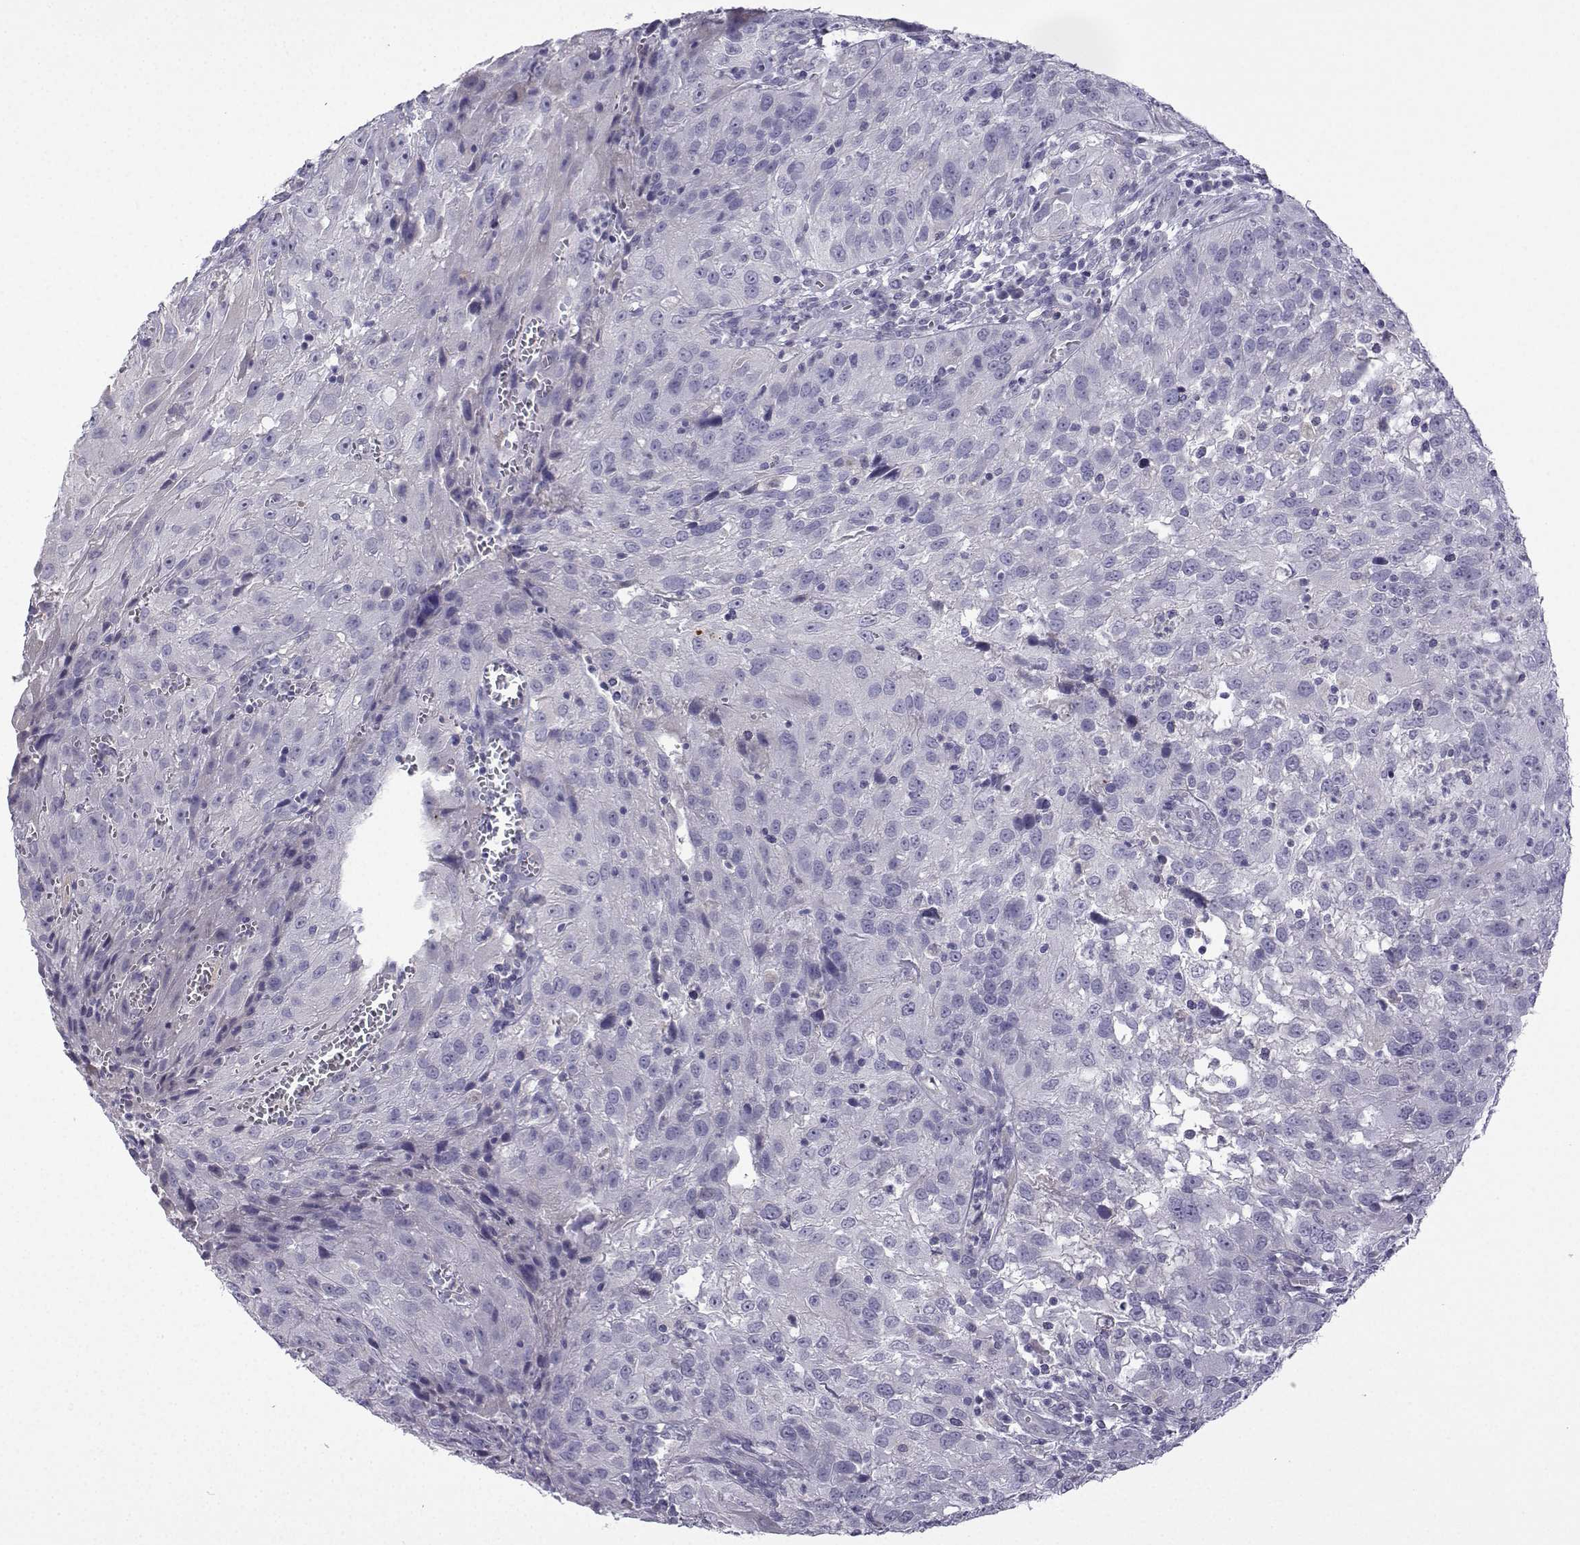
{"staining": {"intensity": "negative", "quantity": "none", "location": "none"}, "tissue": "cervical cancer", "cell_type": "Tumor cells", "image_type": "cancer", "snomed": [{"axis": "morphology", "description": "Squamous cell carcinoma, NOS"}, {"axis": "topography", "description": "Cervix"}], "caption": "There is no significant staining in tumor cells of cervical cancer (squamous cell carcinoma).", "gene": "SPACA7", "patient": {"sex": "female", "age": 32}}